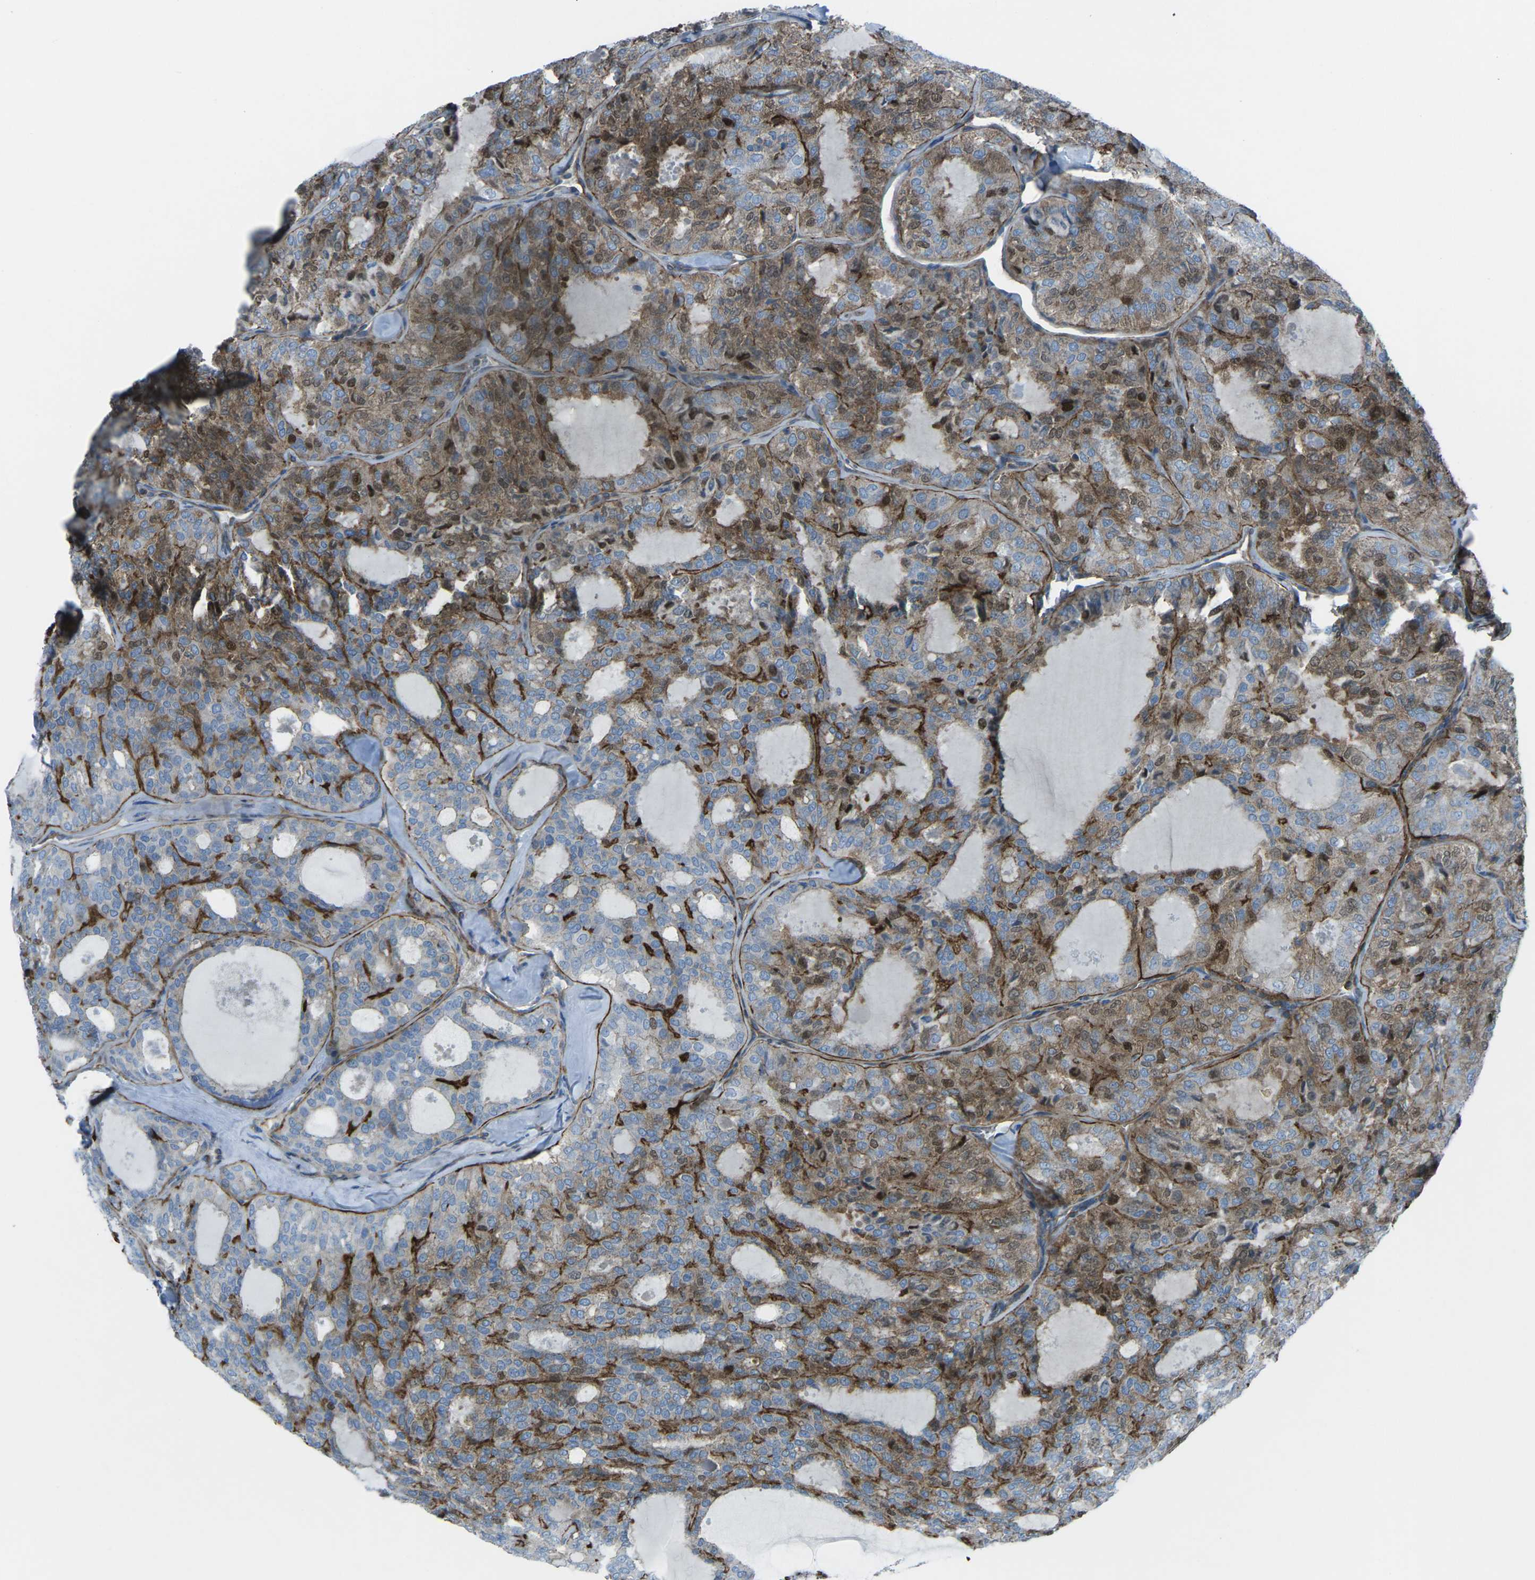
{"staining": {"intensity": "moderate", "quantity": "25%-75%", "location": "cytoplasmic/membranous,nuclear"}, "tissue": "thyroid cancer", "cell_type": "Tumor cells", "image_type": "cancer", "snomed": [{"axis": "morphology", "description": "Follicular adenoma carcinoma, NOS"}, {"axis": "topography", "description": "Thyroid gland"}], "caption": "This is an image of immunohistochemistry staining of thyroid cancer, which shows moderate positivity in the cytoplasmic/membranous and nuclear of tumor cells.", "gene": "UTRN", "patient": {"sex": "male", "age": 75}}